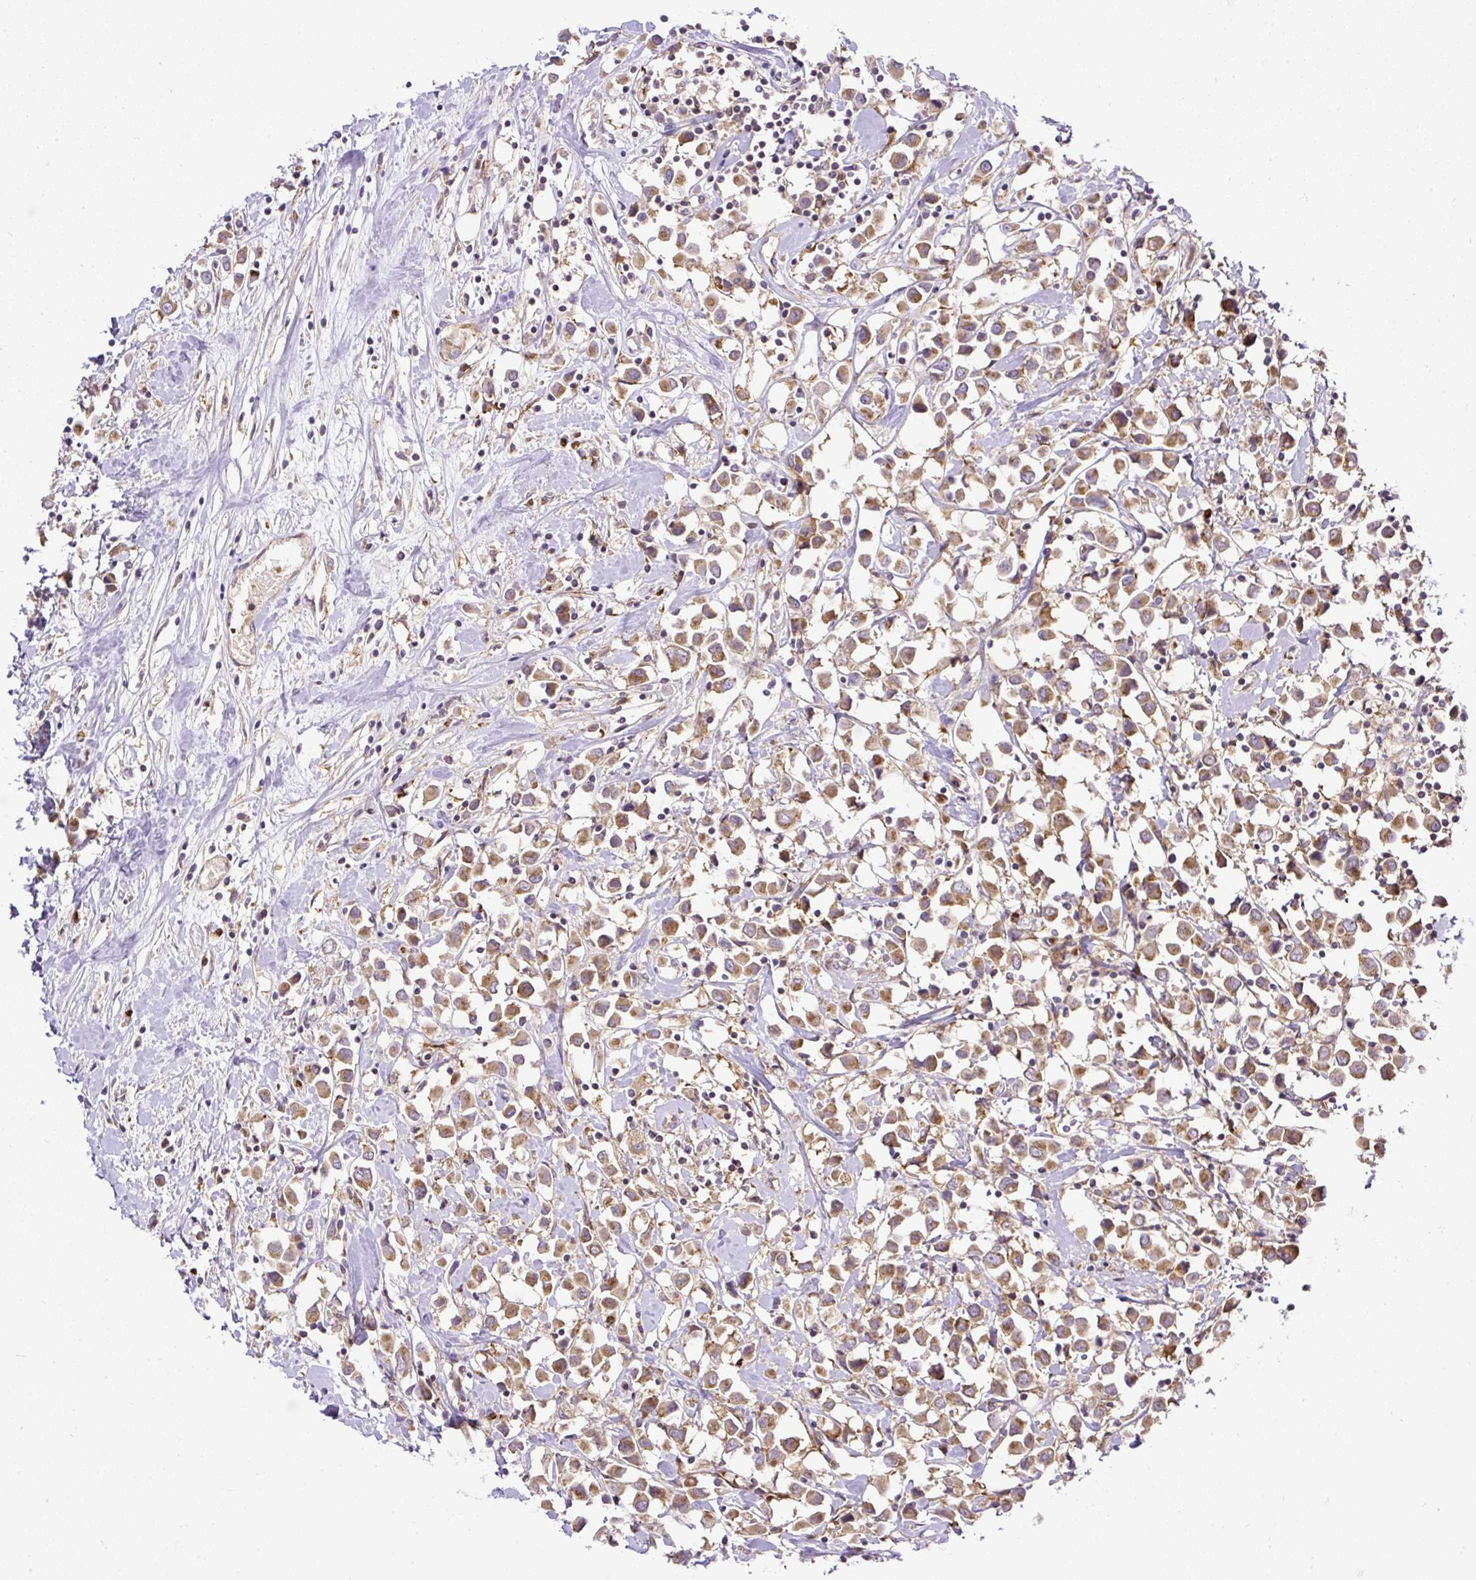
{"staining": {"intensity": "moderate", "quantity": ">75%", "location": "cytoplasmic/membranous"}, "tissue": "breast cancer", "cell_type": "Tumor cells", "image_type": "cancer", "snomed": [{"axis": "morphology", "description": "Duct carcinoma"}, {"axis": "topography", "description": "Breast"}], "caption": "Protein staining of breast cancer (intraductal carcinoma) tissue demonstrates moderate cytoplasmic/membranous staining in about >75% of tumor cells. Using DAB (brown) and hematoxylin (blue) stains, captured at high magnification using brightfield microscopy.", "gene": "SMC4", "patient": {"sex": "female", "age": 61}}